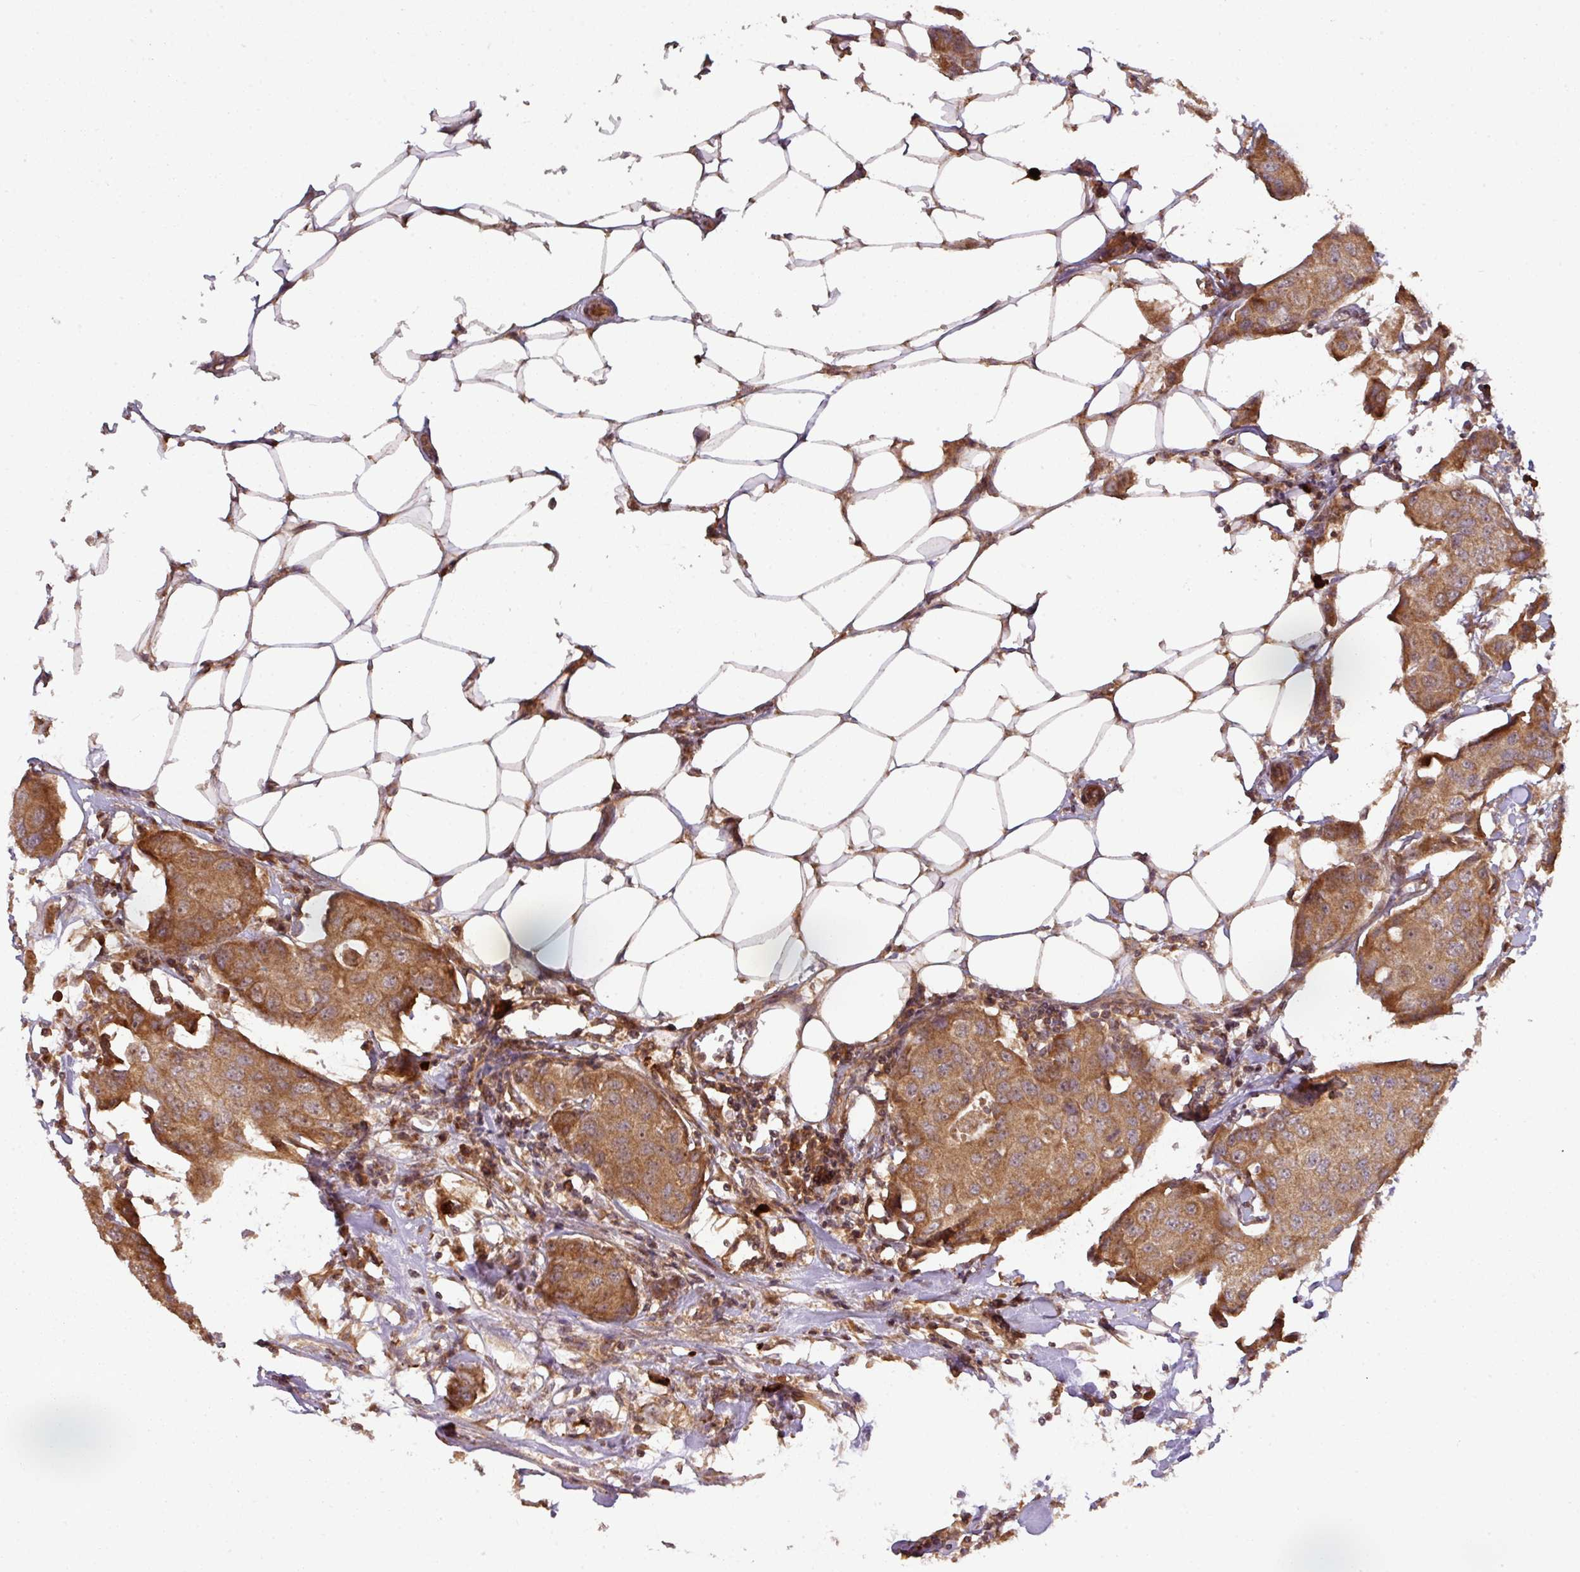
{"staining": {"intensity": "moderate", "quantity": ">75%", "location": "cytoplasmic/membranous"}, "tissue": "breast cancer", "cell_type": "Tumor cells", "image_type": "cancer", "snomed": [{"axis": "morphology", "description": "Duct carcinoma"}, {"axis": "topography", "description": "Breast"}, {"axis": "topography", "description": "Lymph node"}], "caption": "Immunohistochemical staining of human infiltrating ductal carcinoma (breast) shows medium levels of moderate cytoplasmic/membranous positivity in about >75% of tumor cells.", "gene": "MRRF", "patient": {"sex": "female", "age": 80}}